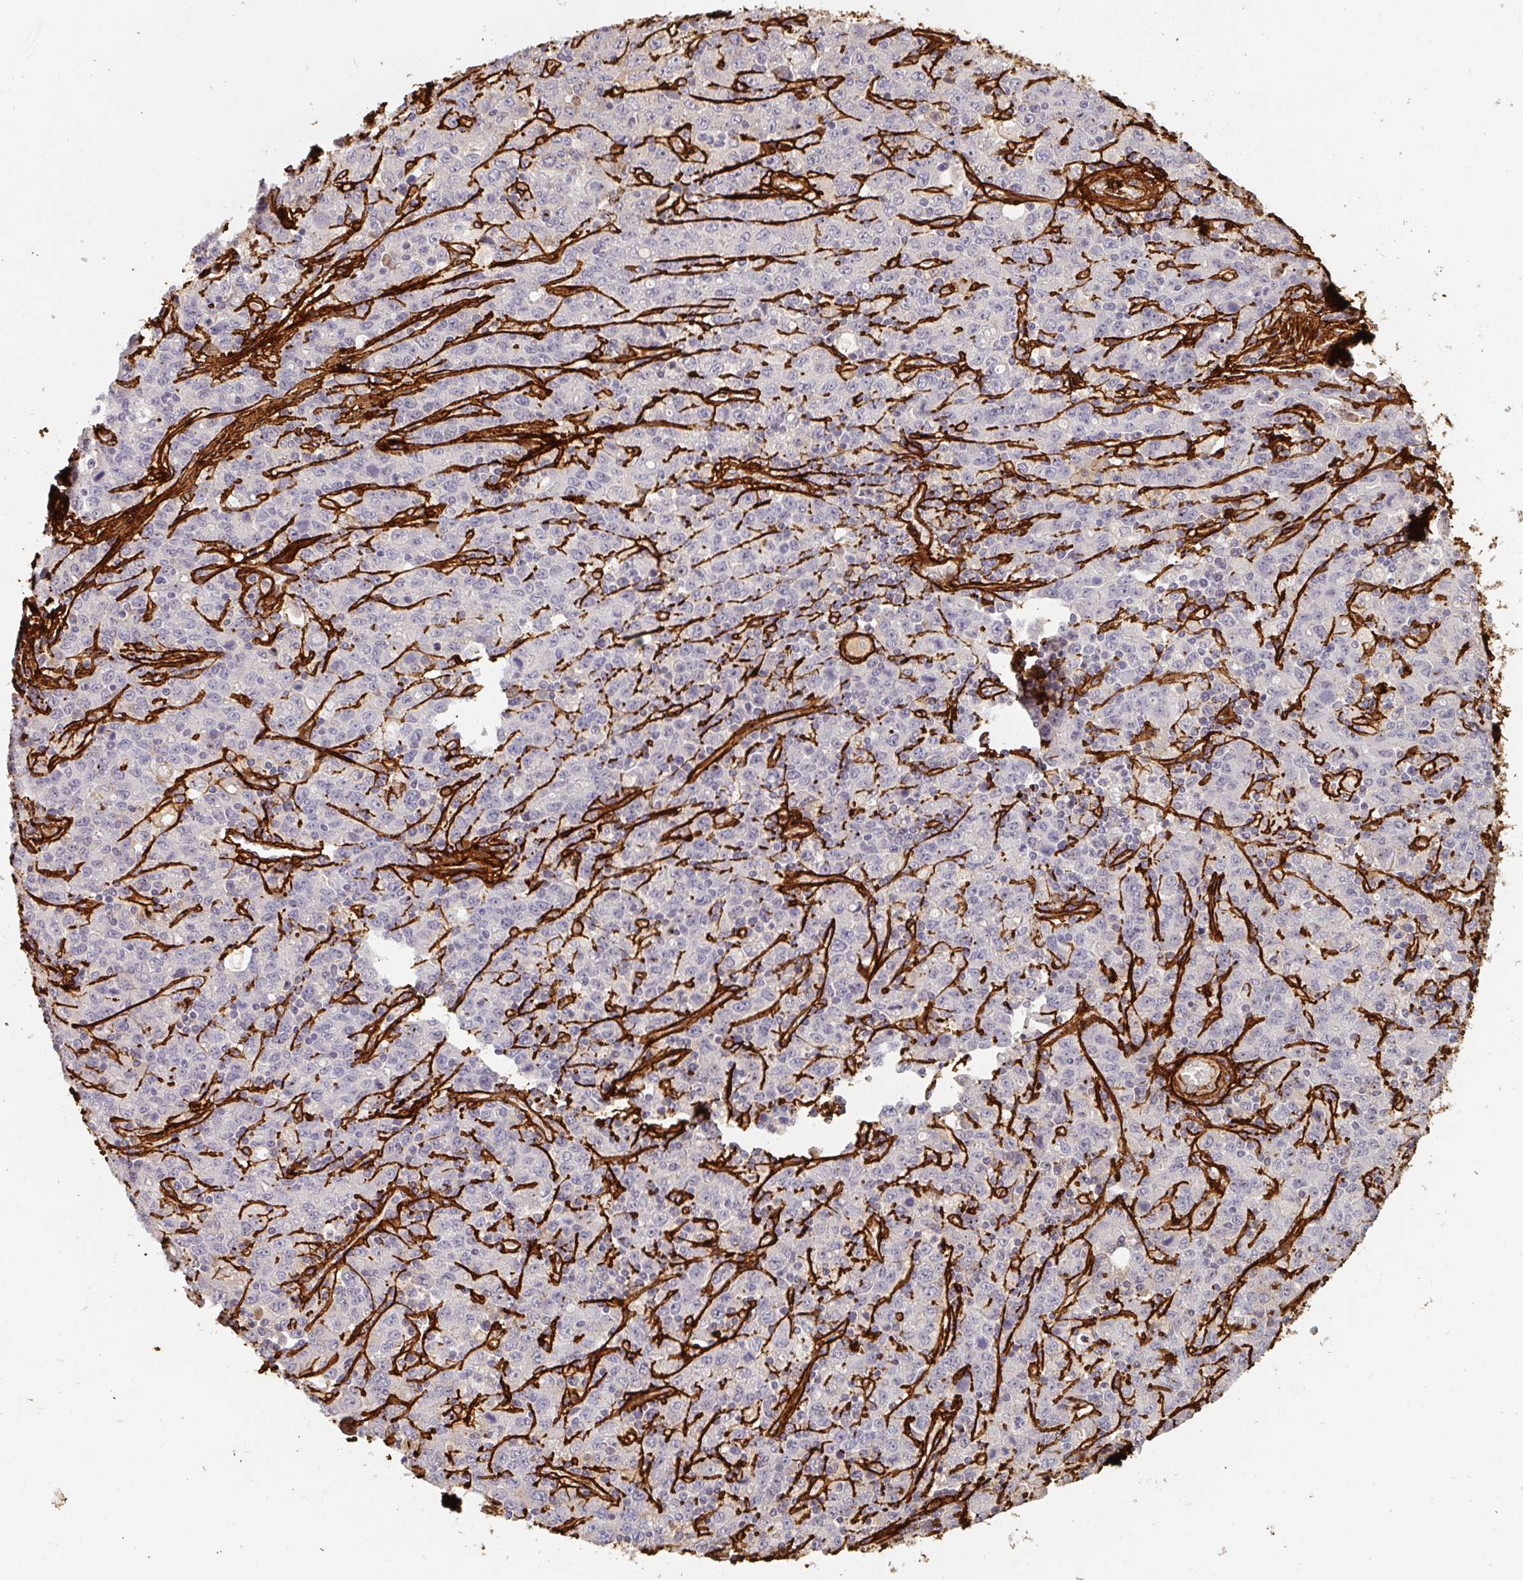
{"staining": {"intensity": "negative", "quantity": "none", "location": "none"}, "tissue": "stomach cancer", "cell_type": "Tumor cells", "image_type": "cancer", "snomed": [{"axis": "morphology", "description": "Adenocarcinoma, NOS"}, {"axis": "topography", "description": "Stomach, upper"}], "caption": "Tumor cells show no significant staining in stomach cancer.", "gene": "COL3A1", "patient": {"sex": "male", "age": 69}}